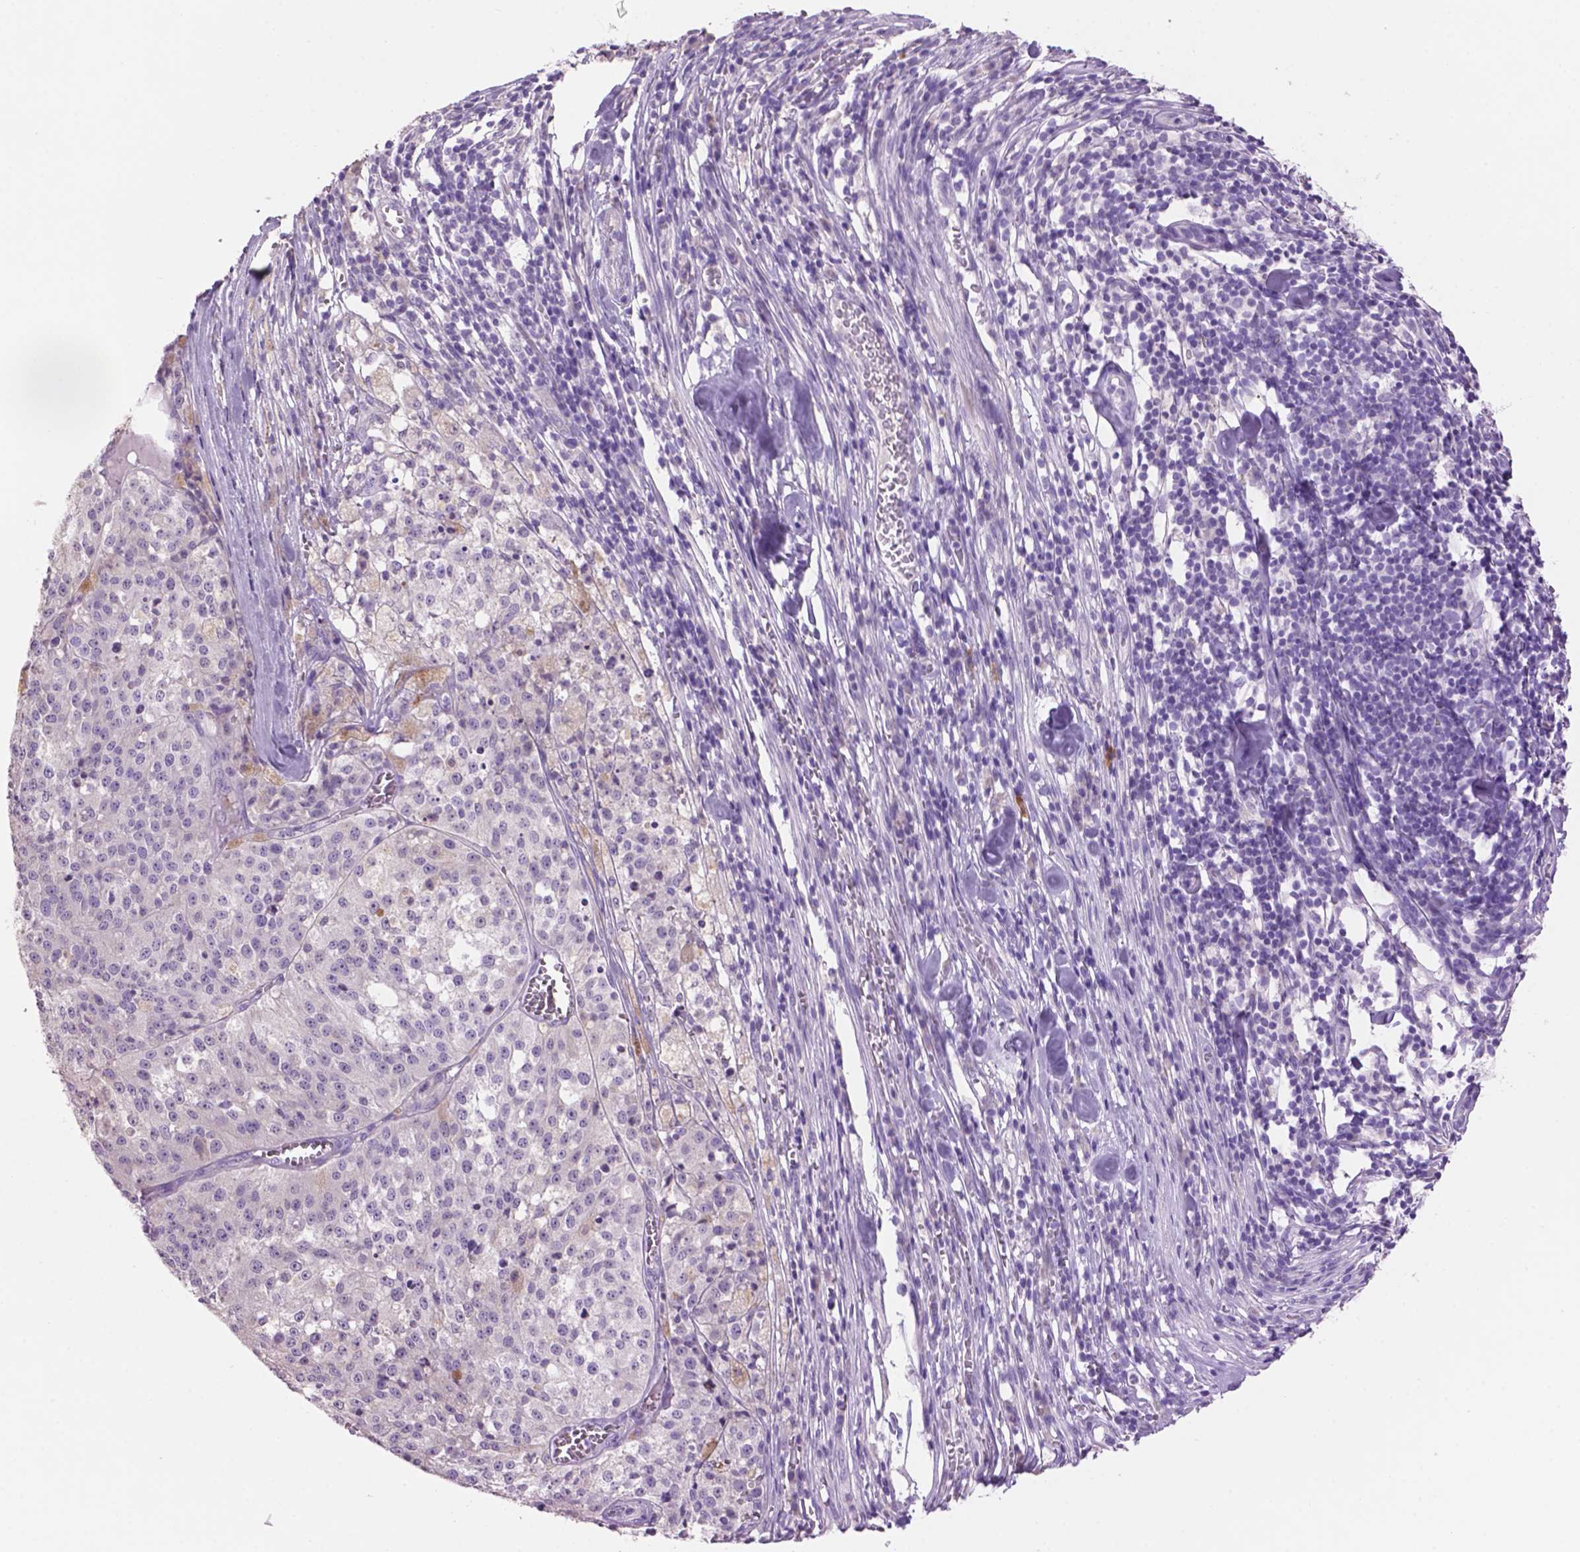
{"staining": {"intensity": "negative", "quantity": "none", "location": "none"}, "tissue": "melanoma", "cell_type": "Tumor cells", "image_type": "cancer", "snomed": [{"axis": "morphology", "description": "Malignant melanoma, Metastatic site"}, {"axis": "topography", "description": "Lymph node"}], "caption": "This is an immunohistochemistry image of human malignant melanoma (metastatic site). There is no staining in tumor cells.", "gene": "CRYBA4", "patient": {"sex": "female", "age": 64}}